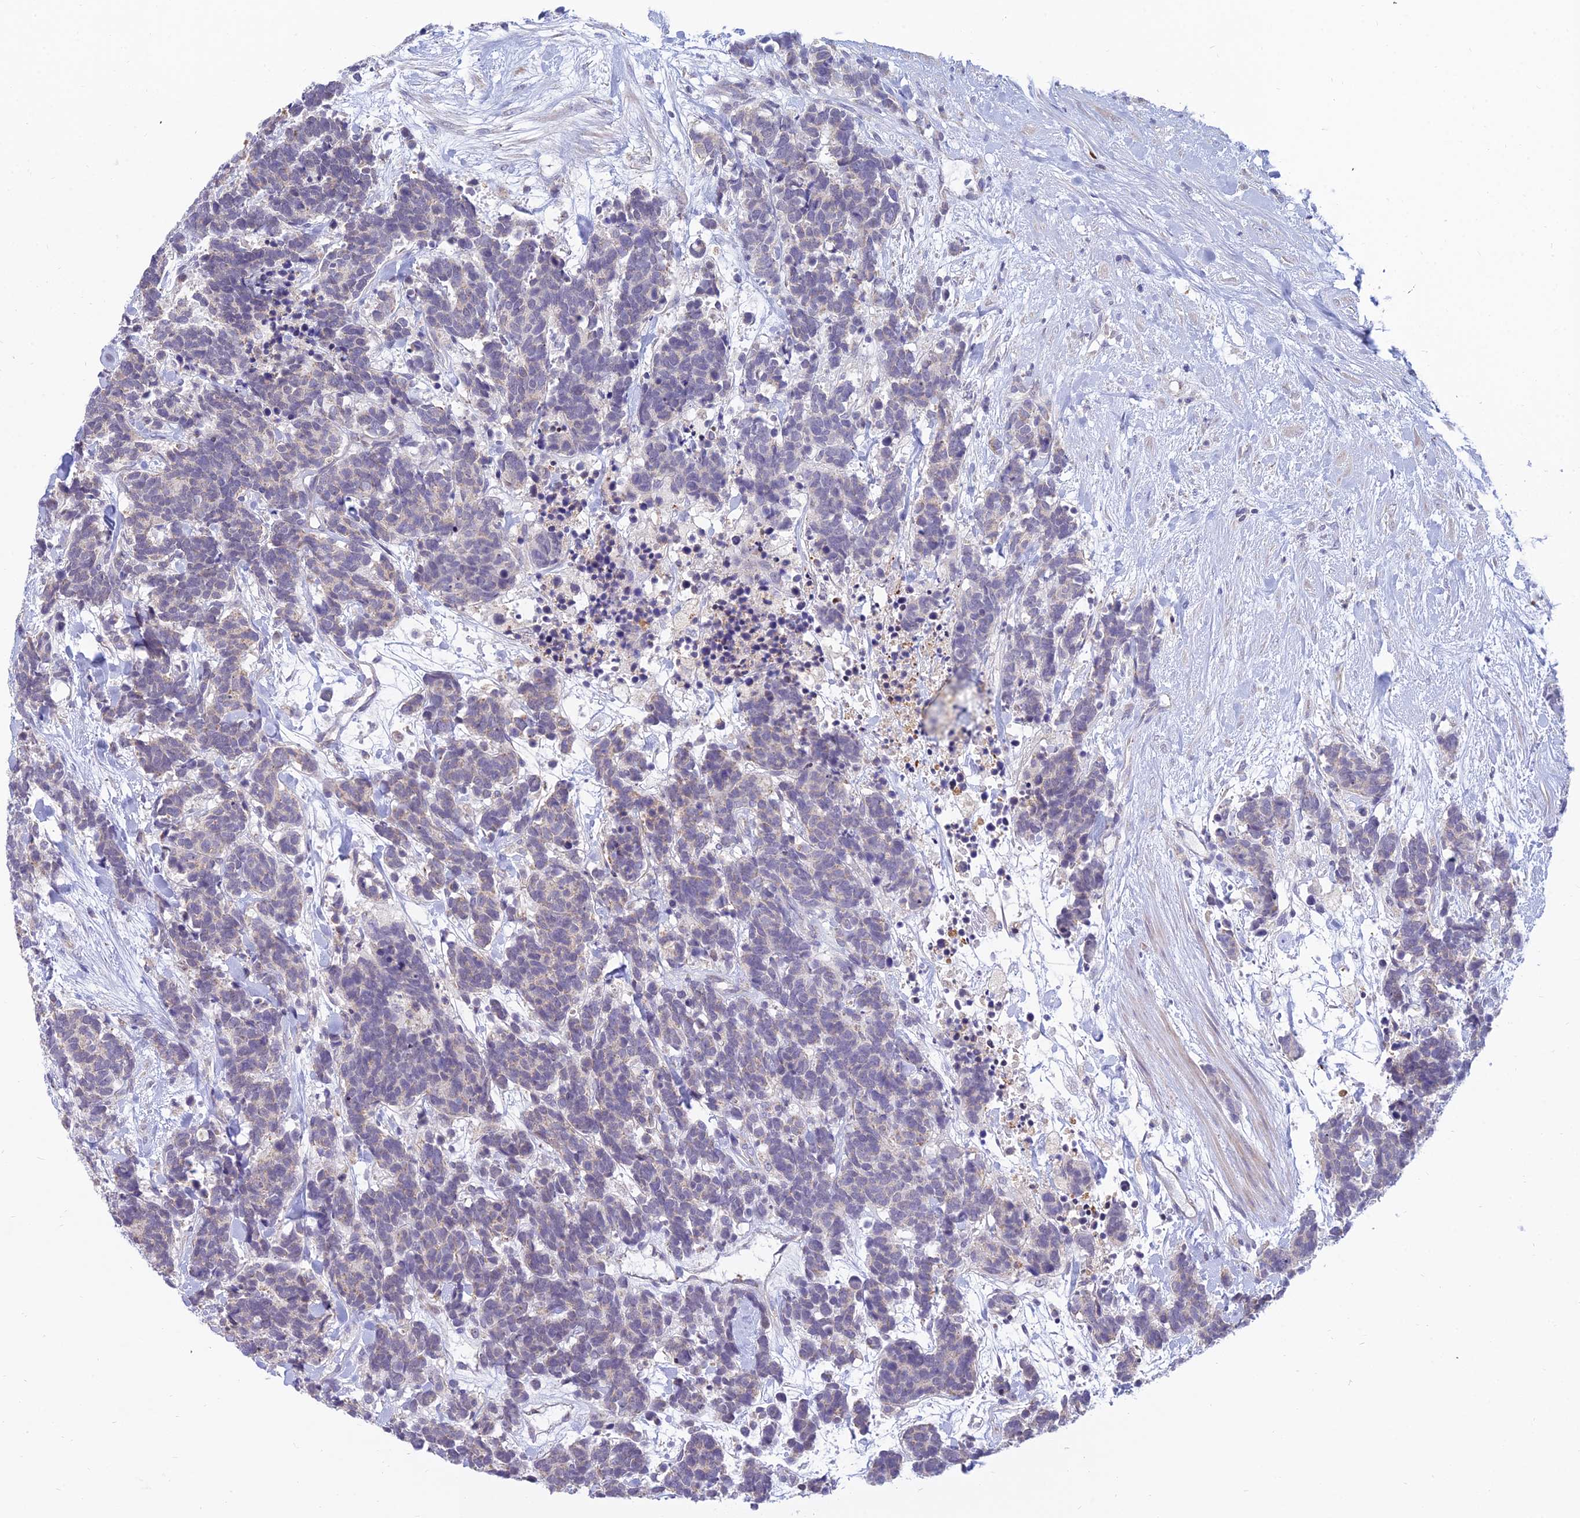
{"staining": {"intensity": "weak", "quantity": "<25%", "location": "cytoplasmic/membranous"}, "tissue": "carcinoid", "cell_type": "Tumor cells", "image_type": "cancer", "snomed": [{"axis": "morphology", "description": "Carcinoma, NOS"}, {"axis": "morphology", "description": "Carcinoid, malignant, NOS"}, {"axis": "topography", "description": "Prostate"}], "caption": "Tumor cells show no significant staining in carcinoid.", "gene": "CFAP206", "patient": {"sex": "male", "age": 57}}